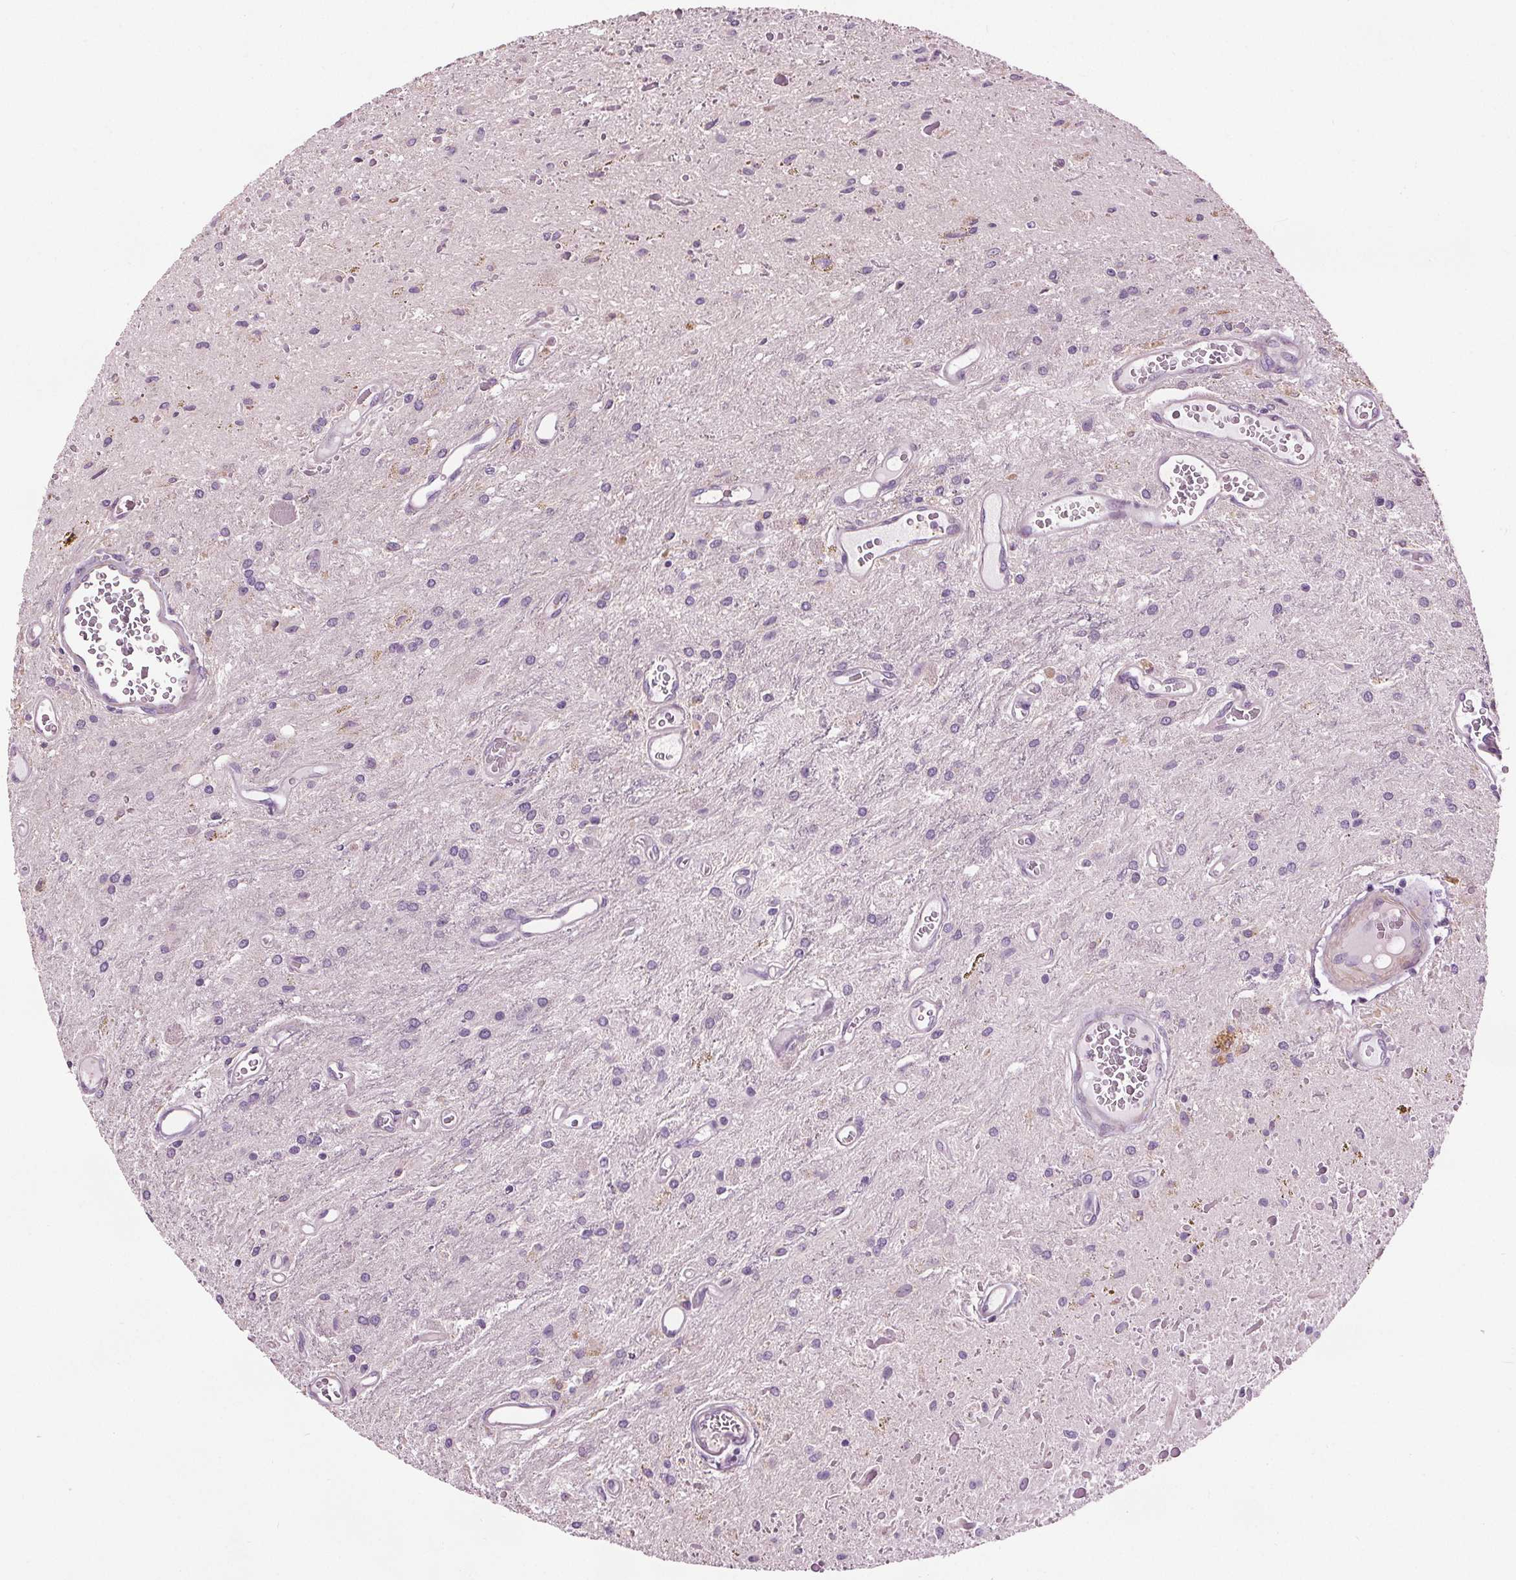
{"staining": {"intensity": "negative", "quantity": "none", "location": "none"}, "tissue": "glioma", "cell_type": "Tumor cells", "image_type": "cancer", "snomed": [{"axis": "morphology", "description": "Glioma, malignant, Low grade"}, {"axis": "topography", "description": "Cerebellum"}], "caption": "Human malignant low-grade glioma stained for a protein using IHC demonstrates no positivity in tumor cells.", "gene": "RASA1", "patient": {"sex": "female", "age": 14}}